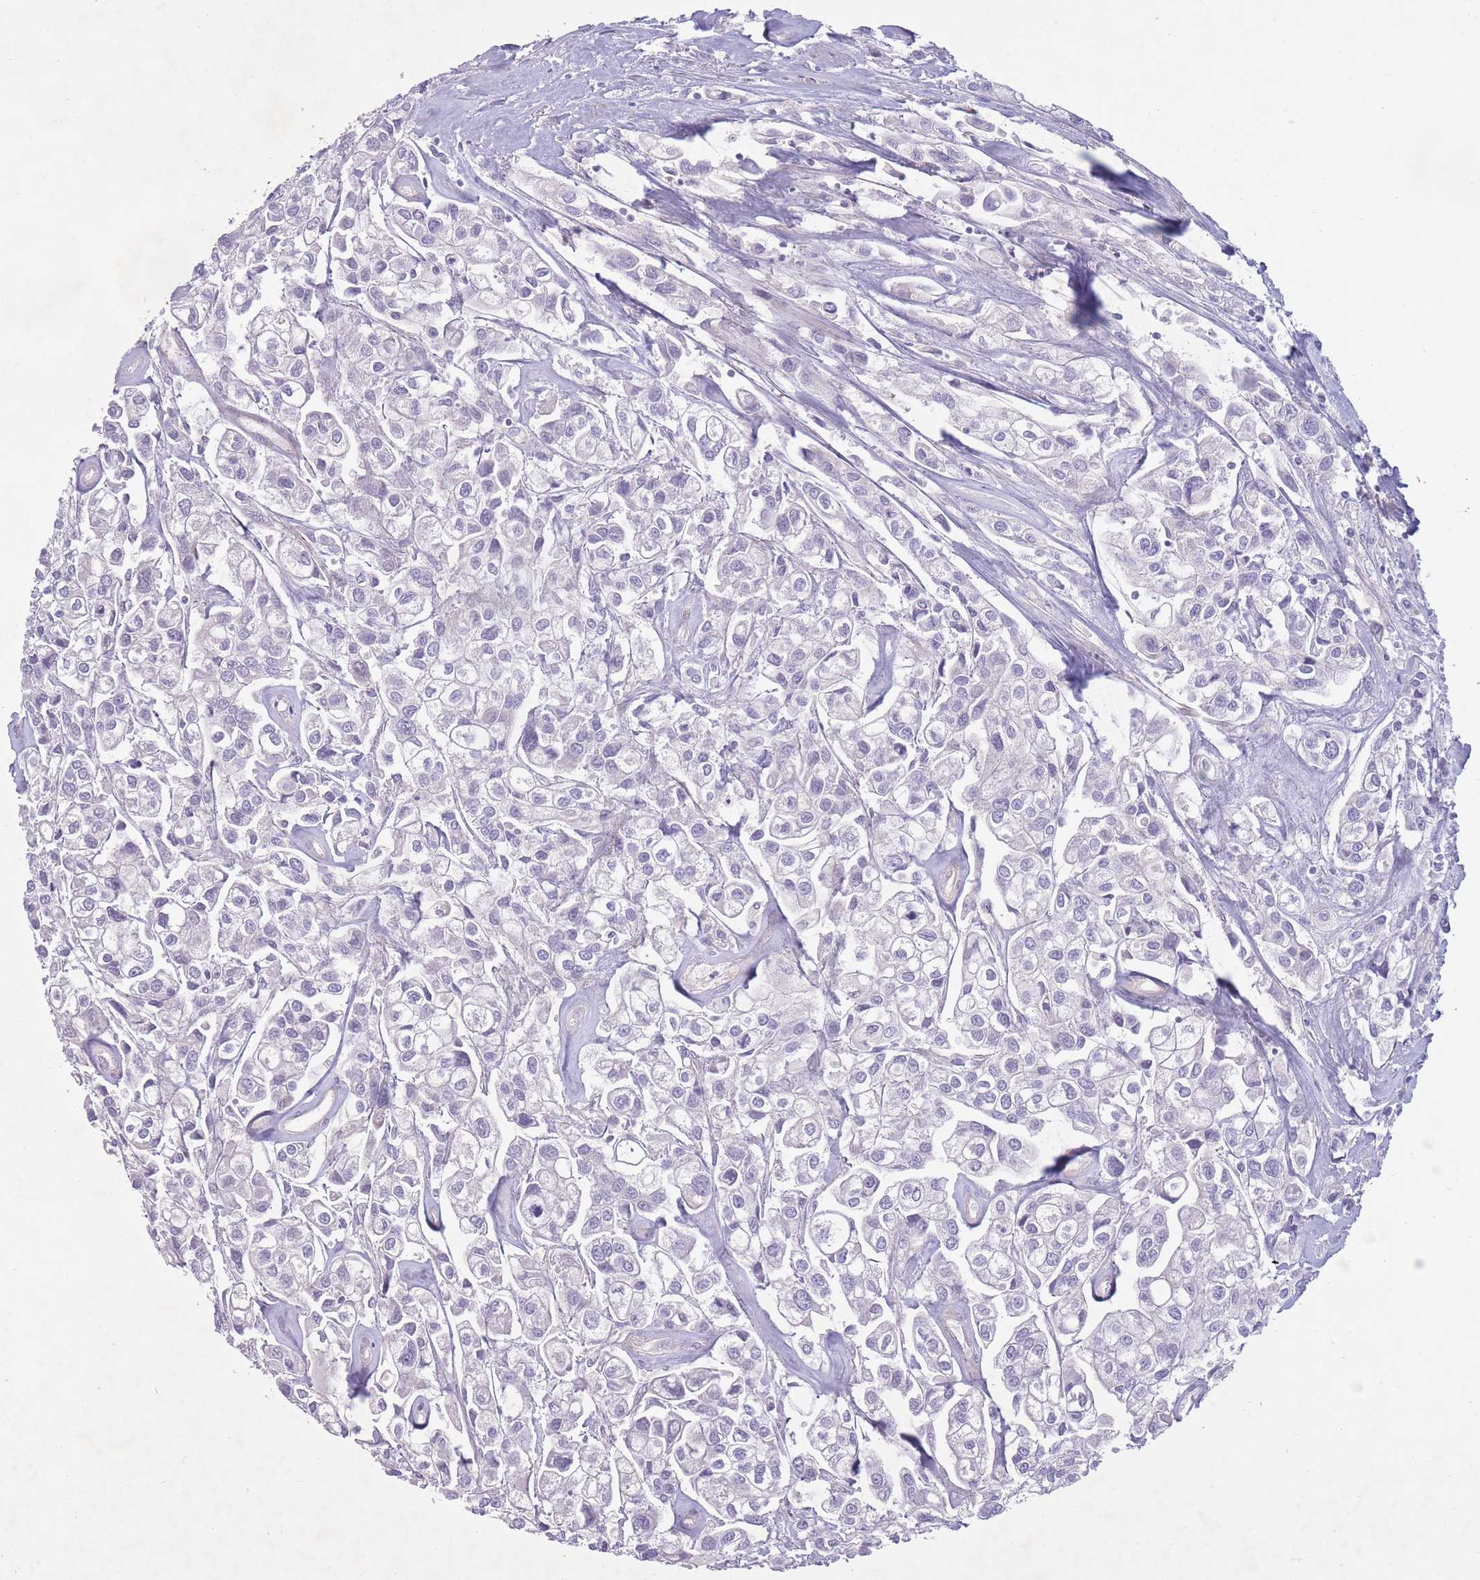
{"staining": {"intensity": "negative", "quantity": "none", "location": "none"}, "tissue": "urothelial cancer", "cell_type": "Tumor cells", "image_type": "cancer", "snomed": [{"axis": "morphology", "description": "Urothelial carcinoma, High grade"}, {"axis": "topography", "description": "Urinary bladder"}], "caption": "A high-resolution micrograph shows immunohistochemistry (IHC) staining of urothelial cancer, which demonstrates no significant expression in tumor cells.", "gene": "PNPLA5", "patient": {"sex": "male", "age": 67}}